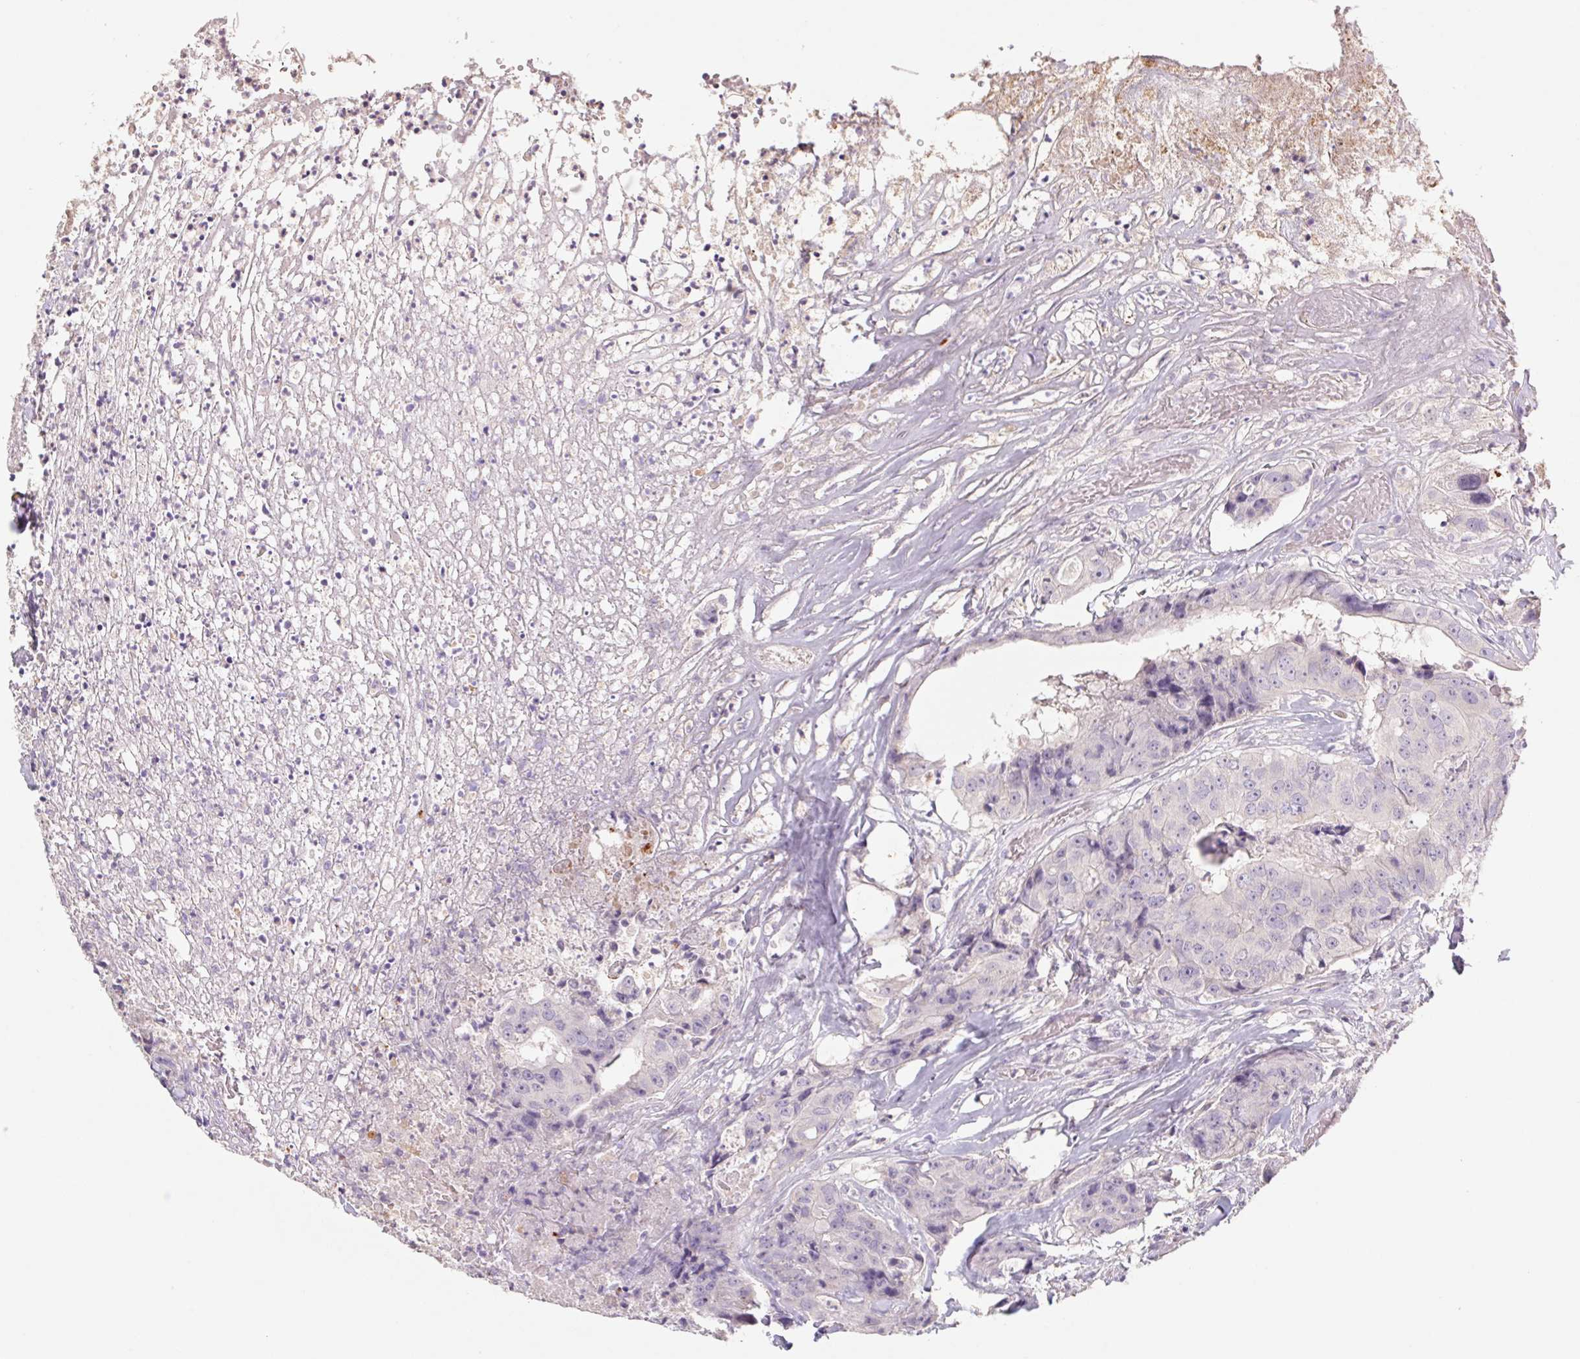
{"staining": {"intensity": "negative", "quantity": "none", "location": "none"}, "tissue": "colorectal cancer", "cell_type": "Tumor cells", "image_type": "cancer", "snomed": [{"axis": "morphology", "description": "Adenocarcinoma, NOS"}, {"axis": "topography", "description": "Rectum"}], "caption": "IHC of colorectal cancer shows no expression in tumor cells. (DAB immunohistochemistry (IHC), high magnification).", "gene": "PNMA8B", "patient": {"sex": "female", "age": 62}}